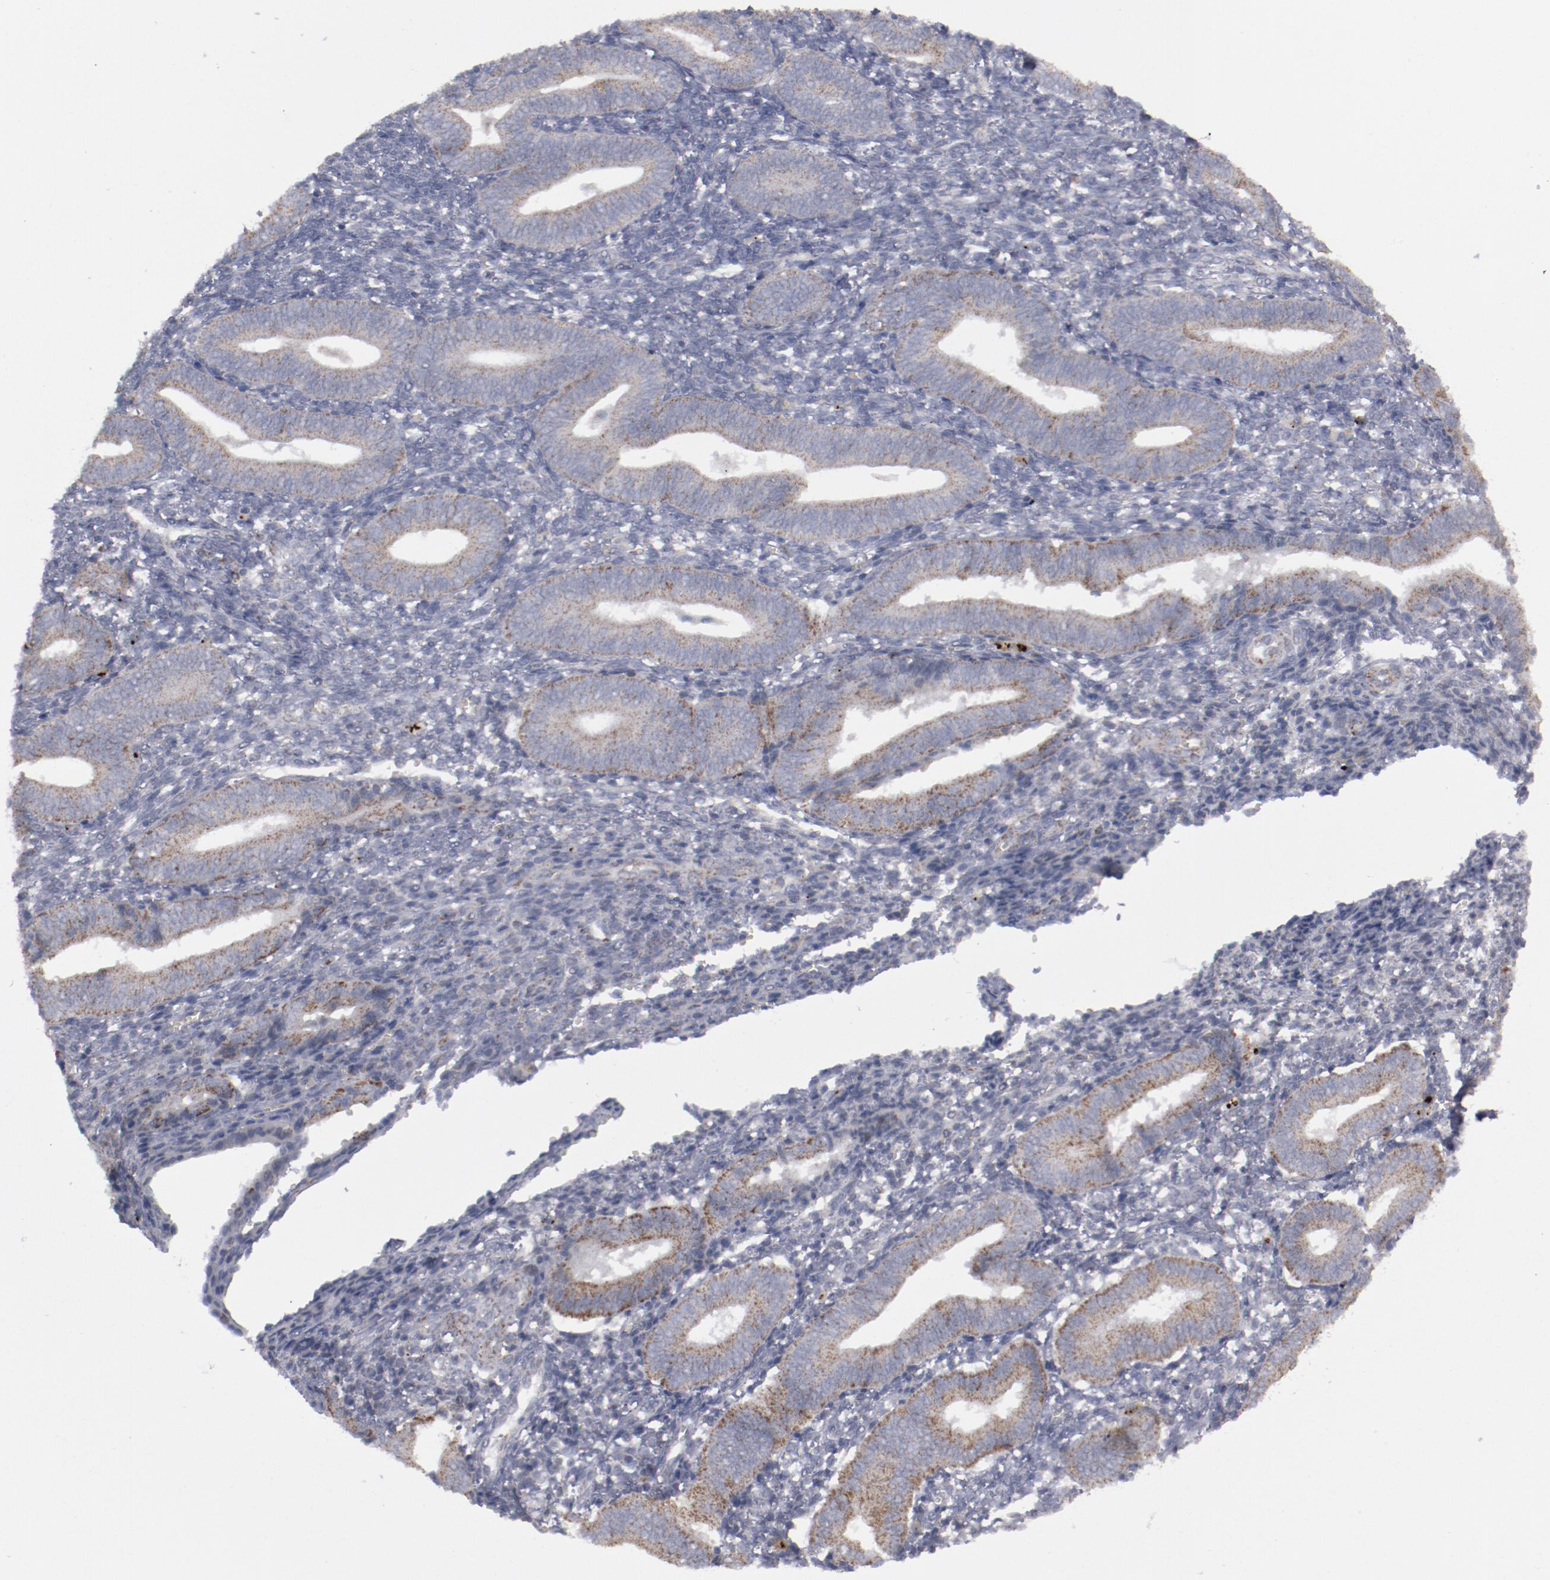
{"staining": {"intensity": "weak", "quantity": "<25%", "location": "cytoplasmic/membranous"}, "tissue": "endometrium", "cell_type": "Cells in endometrial stroma", "image_type": "normal", "snomed": [{"axis": "morphology", "description": "Normal tissue, NOS"}, {"axis": "topography", "description": "Uterus"}, {"axis": "topography", "description": "Endometrium"}], "caption": "This is an immunohistochemistry (IHC) micrograph of unremarkable endometrium. There is no staining in cells in endometrial stroma.", "gene": "MYOM2", "patient": {"sex": "female", "age": 33}}